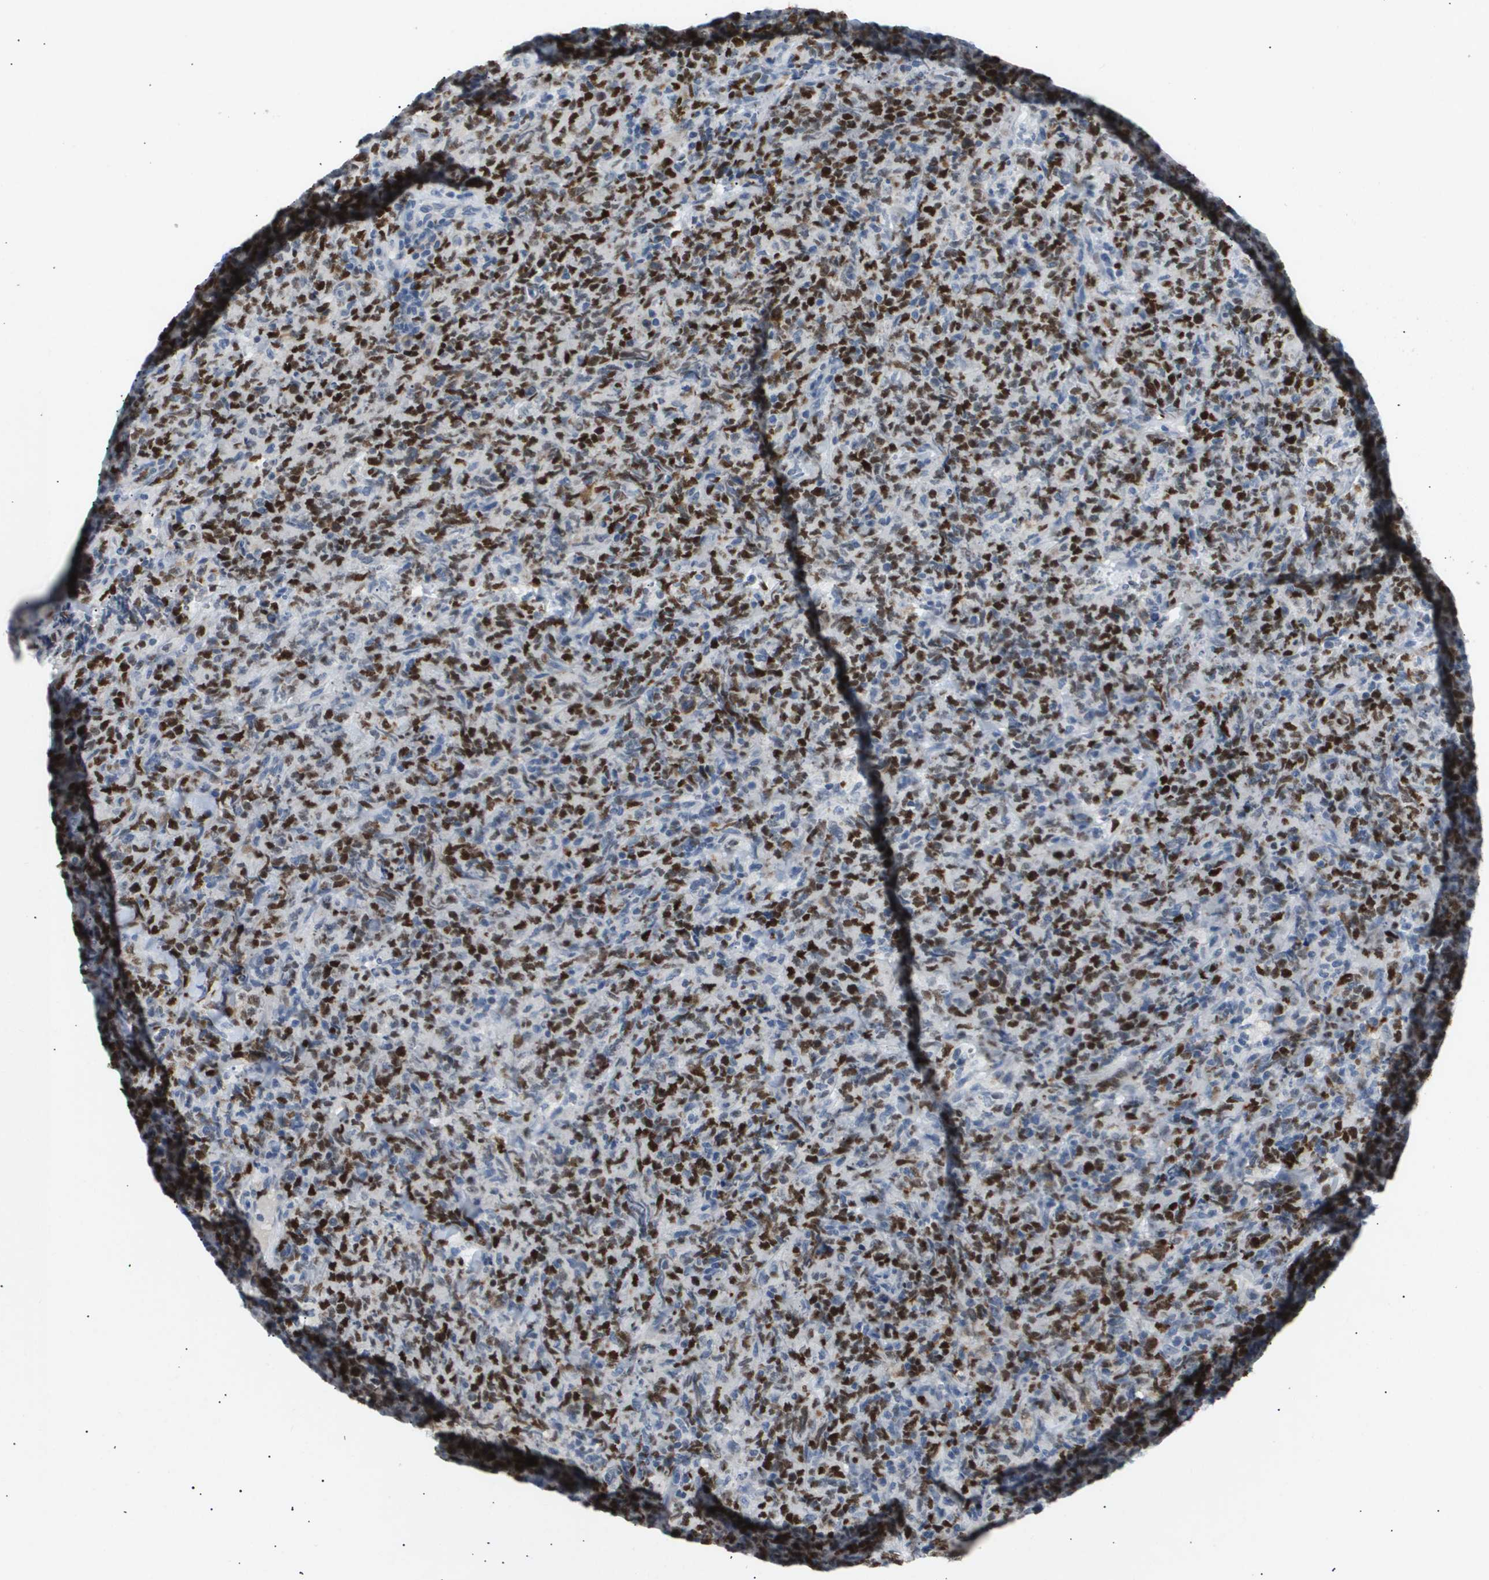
{"staining": {"intensity": "strong", "quantity": "25%-75%", "location": "nuclear"}, "tissue": "lymphoma", "cell_type": "Tumor cells", "image_type": "cancer", "snomed": [{"axis": "morphology", "description": "Malignant lymphoma, non-Hodgkin's type, High grade"}, {"axis": "topography", "description": "Tonsil"}], "caption": "Strong nuclear protein positivity is seen in about 25%-75% of tumor cells in lymphoma. The staining was performed using DAB, with brown indicating positive protein expression. Nuclei are stained blue with hematoxylin.", "gene": "ANAPC2", "patient": {"sex": "female", "age": 36}}